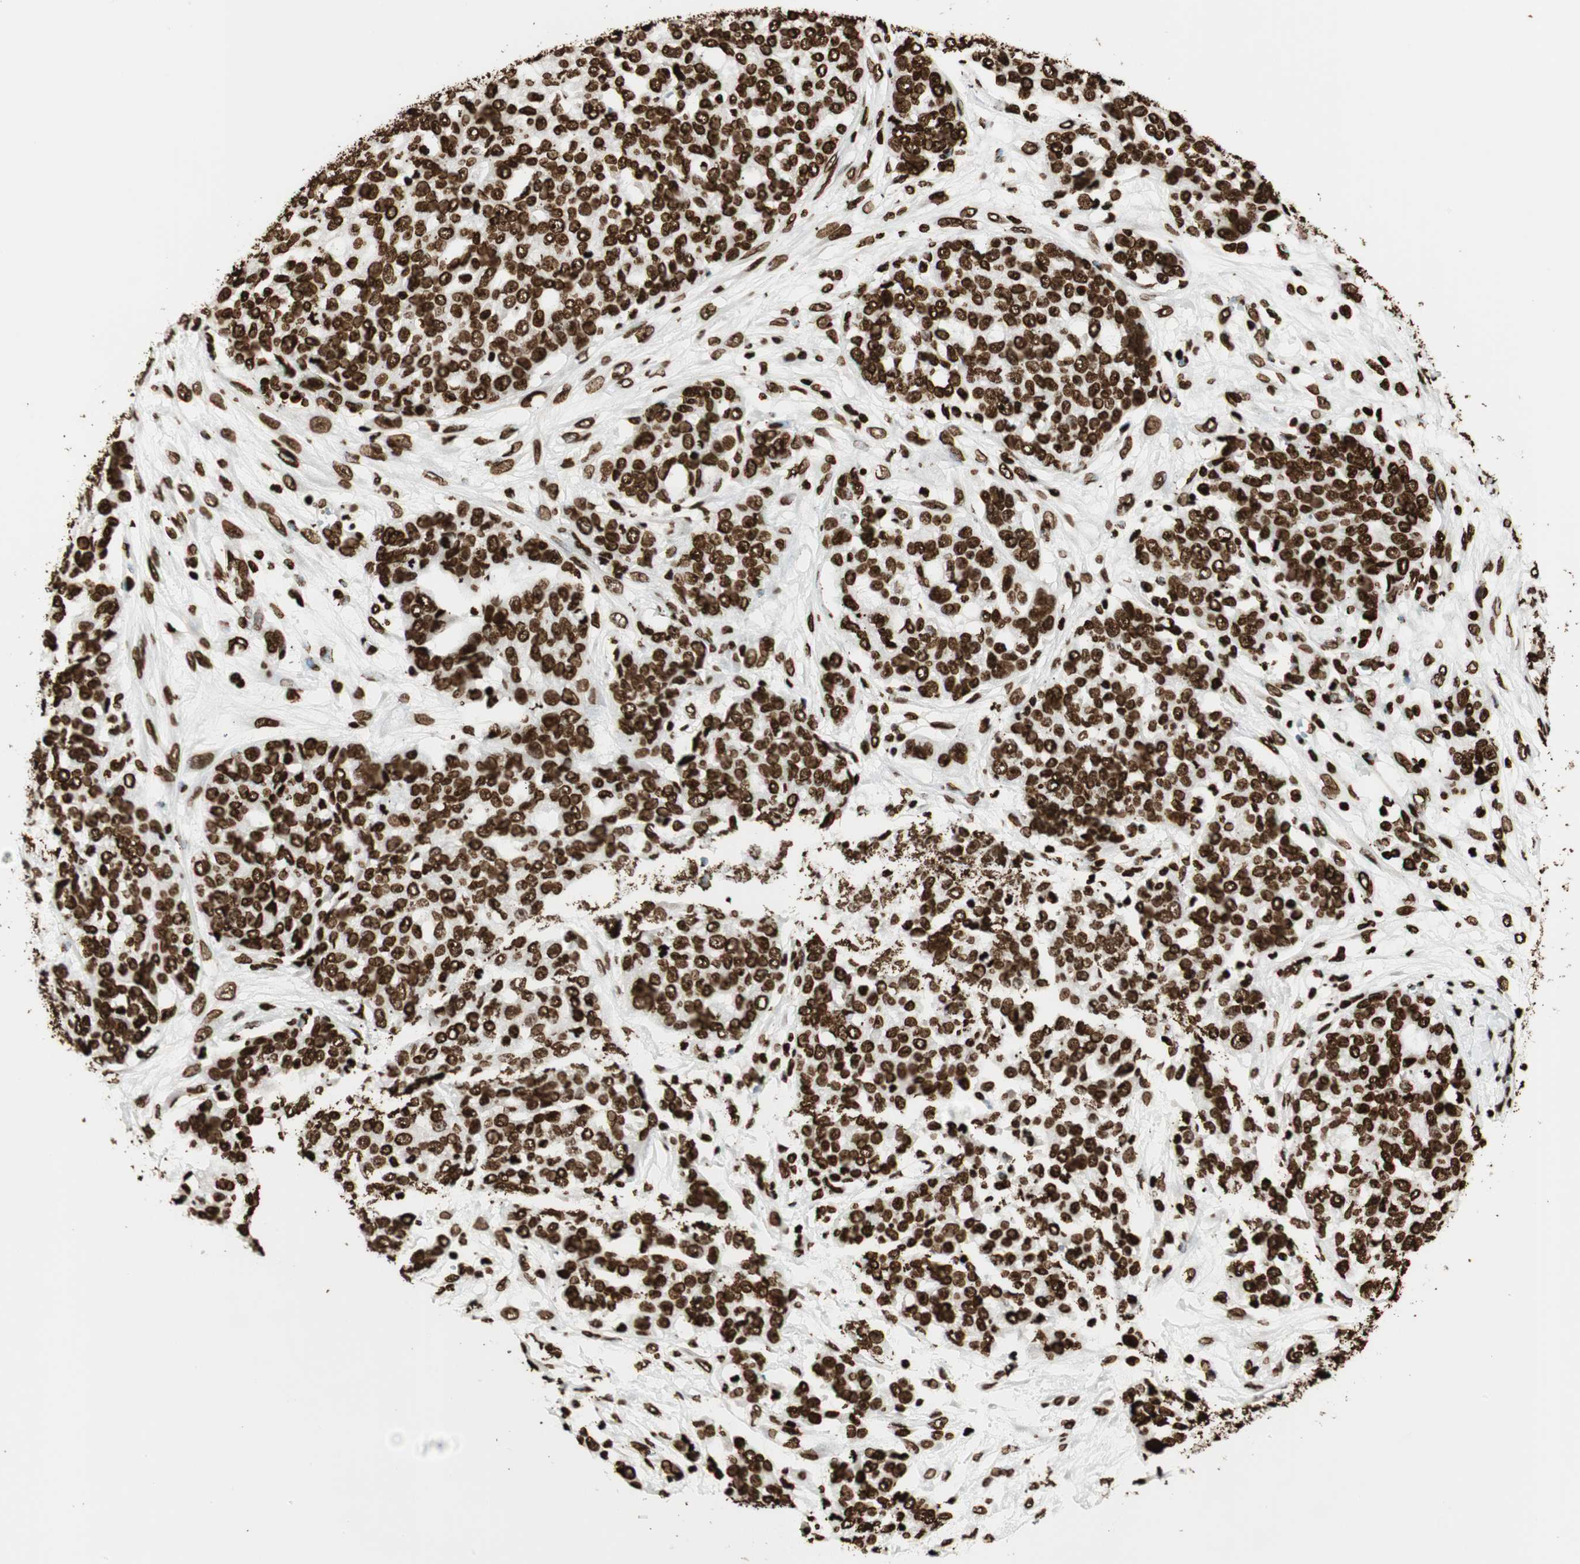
{"staining": {"intensity": "strong", "quantity": ">75%", "location": "nuclear"}, "tissue": "ovarian cancer", "cell_type": "Tumor cells", "image_type": "cancer", "snomed": [{"axis": "morphology", "description": "Cystadenocarcinoma, serous, NOS"}, {"axis": "topography", "description": "Soft tissue"}, {"axis": "topography", "description": "Ovary"}], "caption": "Serous cystadenocarcinoma (ovarian) stained for a protein (brown) displays strong nuclear positive positivity in approximately >75% of tumor cells.", "gene": "GLI2", "patient": {"sex": "female", "age": 57}}